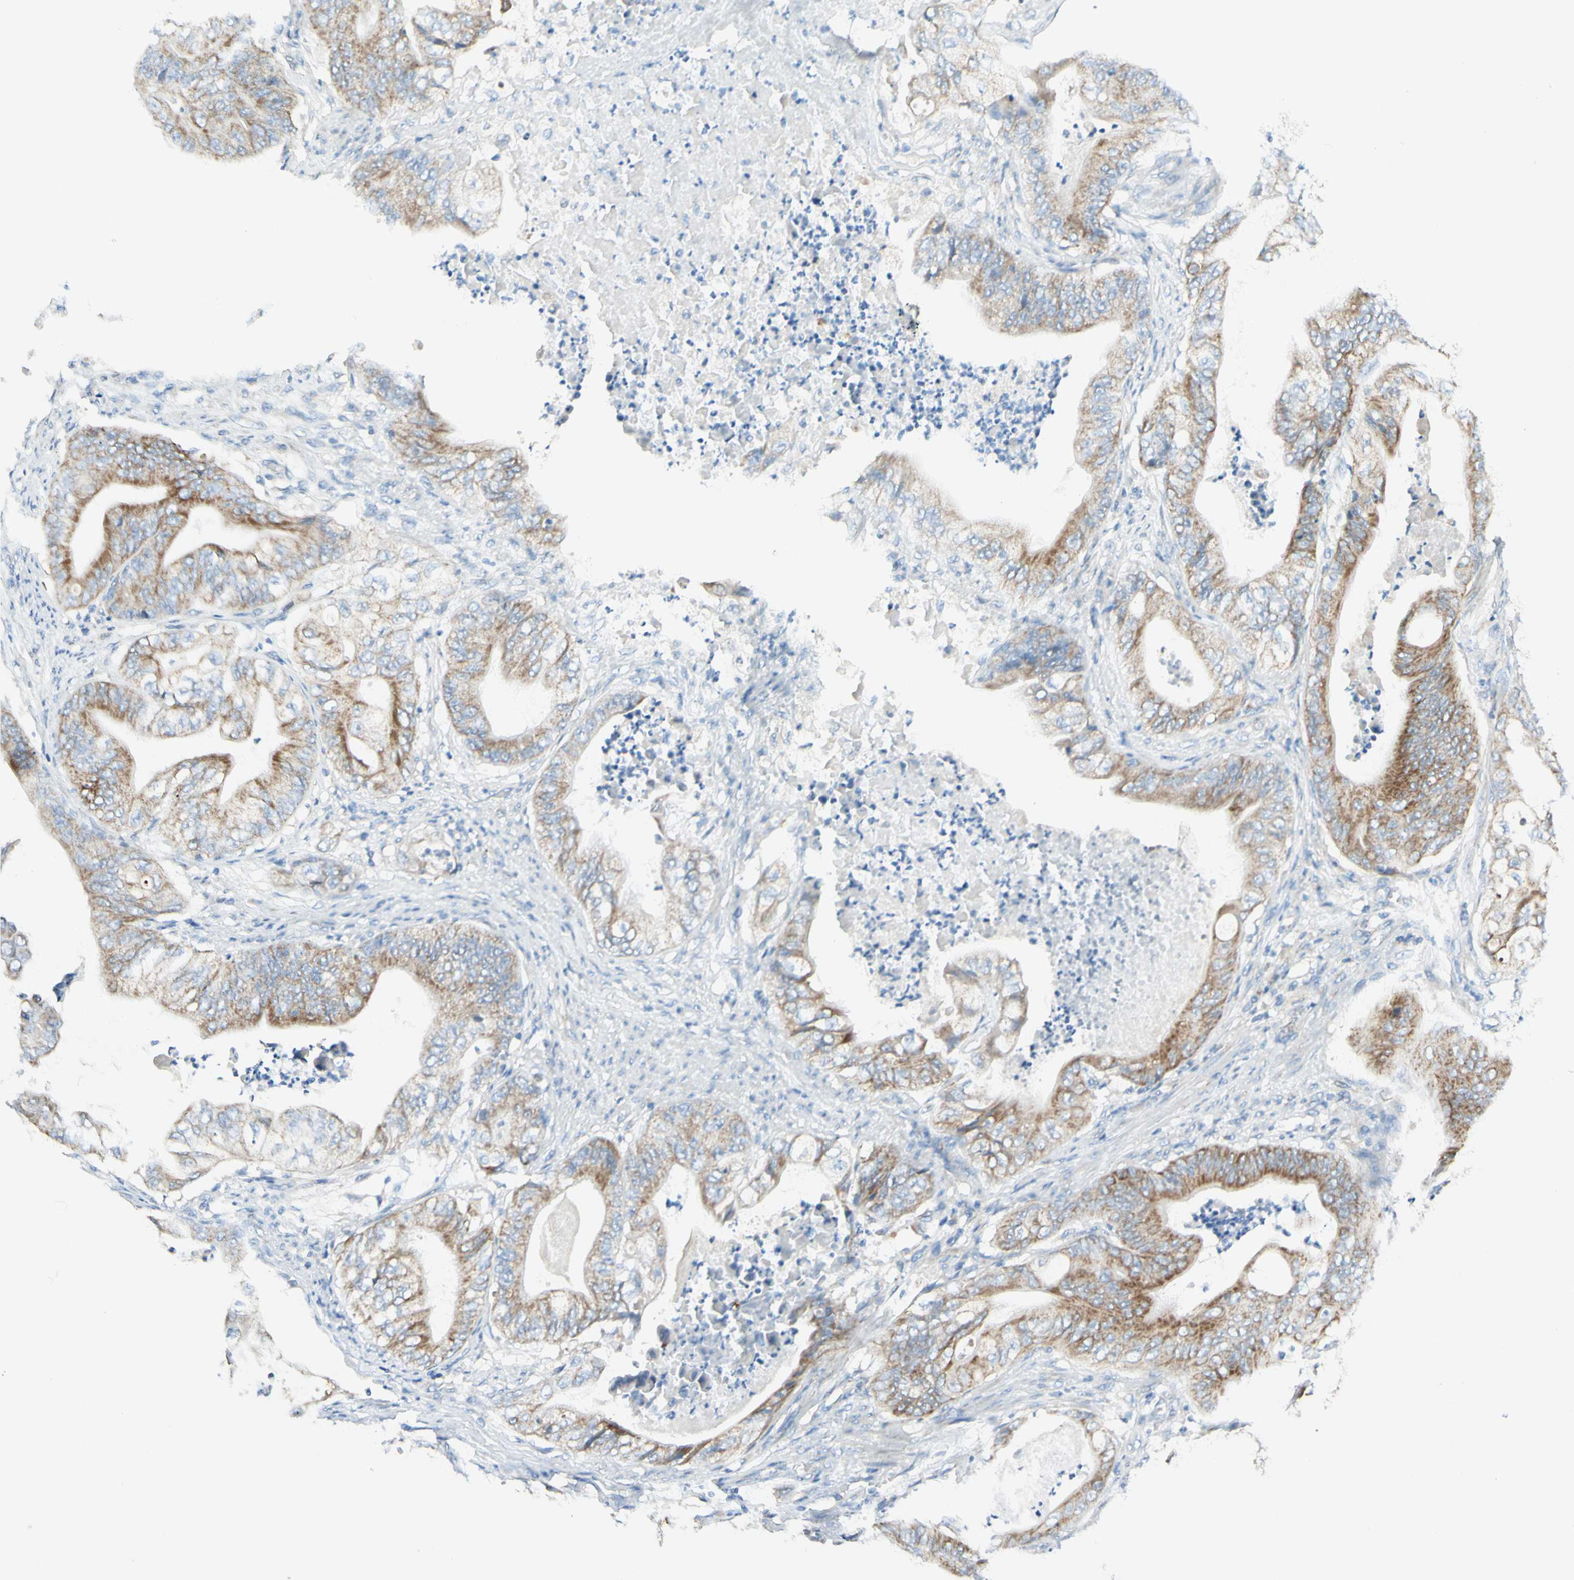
{"staining": {"intensity": "moderate", "quantity": ">75%", "location": "cytoplasmic/membranous"}, "tissue": "stomach cancer", "cell_type": "Tumor cells", "image_type": "cancer", "snomed": [{"axis": "morphology", "description": "Adenocarcinoma, NOS"}, {"axis": "topography", "description": "Stomach"}], "caption": "Adenocarcinoma (stomach) tissue displays moderate cytoplasmic/membranous staining in approximately >75% of tumor cells Ihc stains the protein in brown and the nuclei are stained blue.", "gene": "ARMC10", "patient": {"sex": "female", "age": 73}}